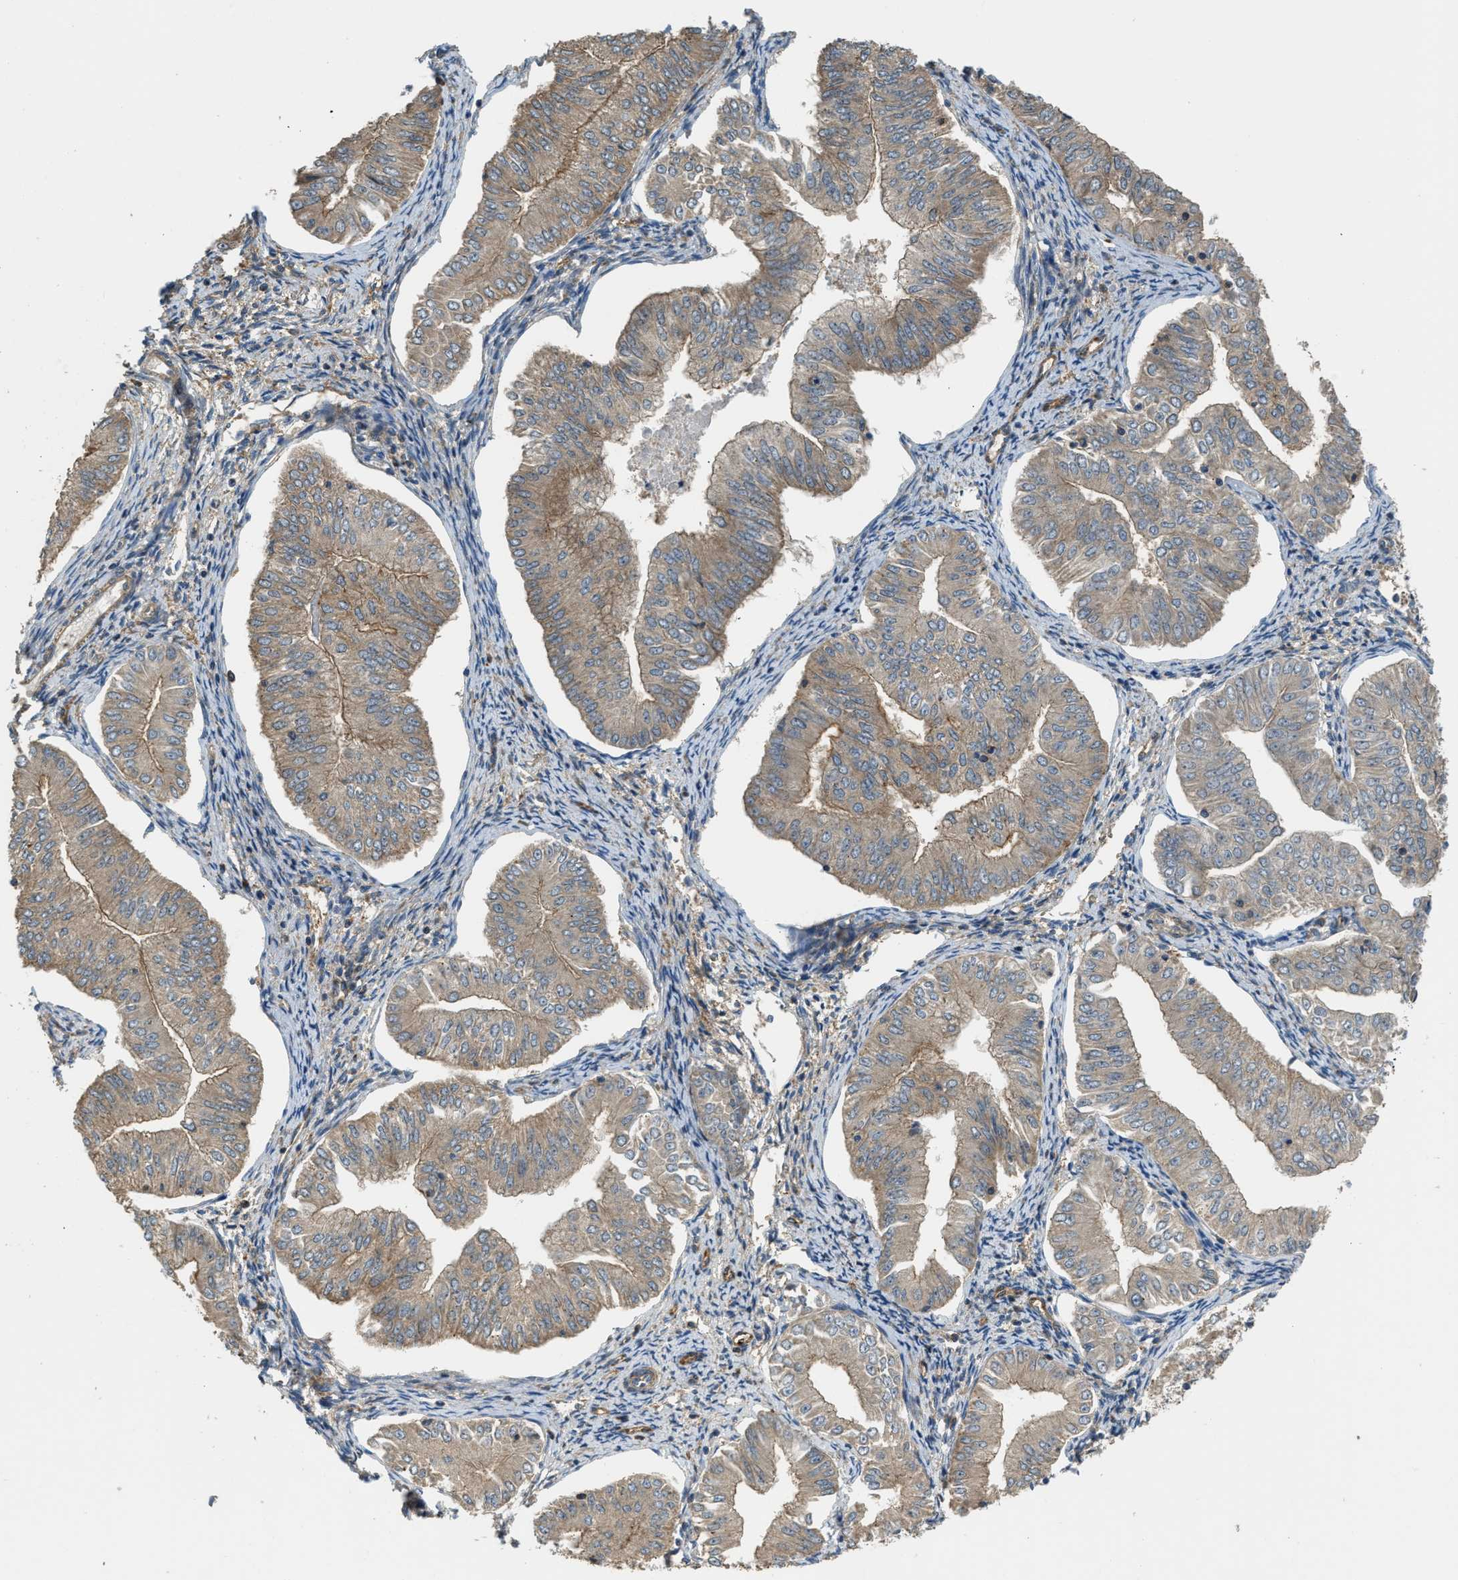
{"staining": {"intensity": "weak", "quantity": ">75%", "location": "cytoplasmic/membranous"}, "tissue": "endometrial cancer", "cell_type": "Tumor cells", "image_type": "cancer", "snomed": [{"axis": "morphology", "description": "Normal tissue, NOS"}, {"axis": "morphology", "description": "Adenocarcinoma, NOS"}, {"axis": "topography", "description": "Endometrium"}], "caption": "This photomicrograph demonstrates IHC staining of human endometrial cancer (adenocarcinoma), with low weak cytoplasmic/membranous positivity in approximately >75% of tumor cells.", "gene": "BAG4", "patient": {"sex": "female", "age": 53}}